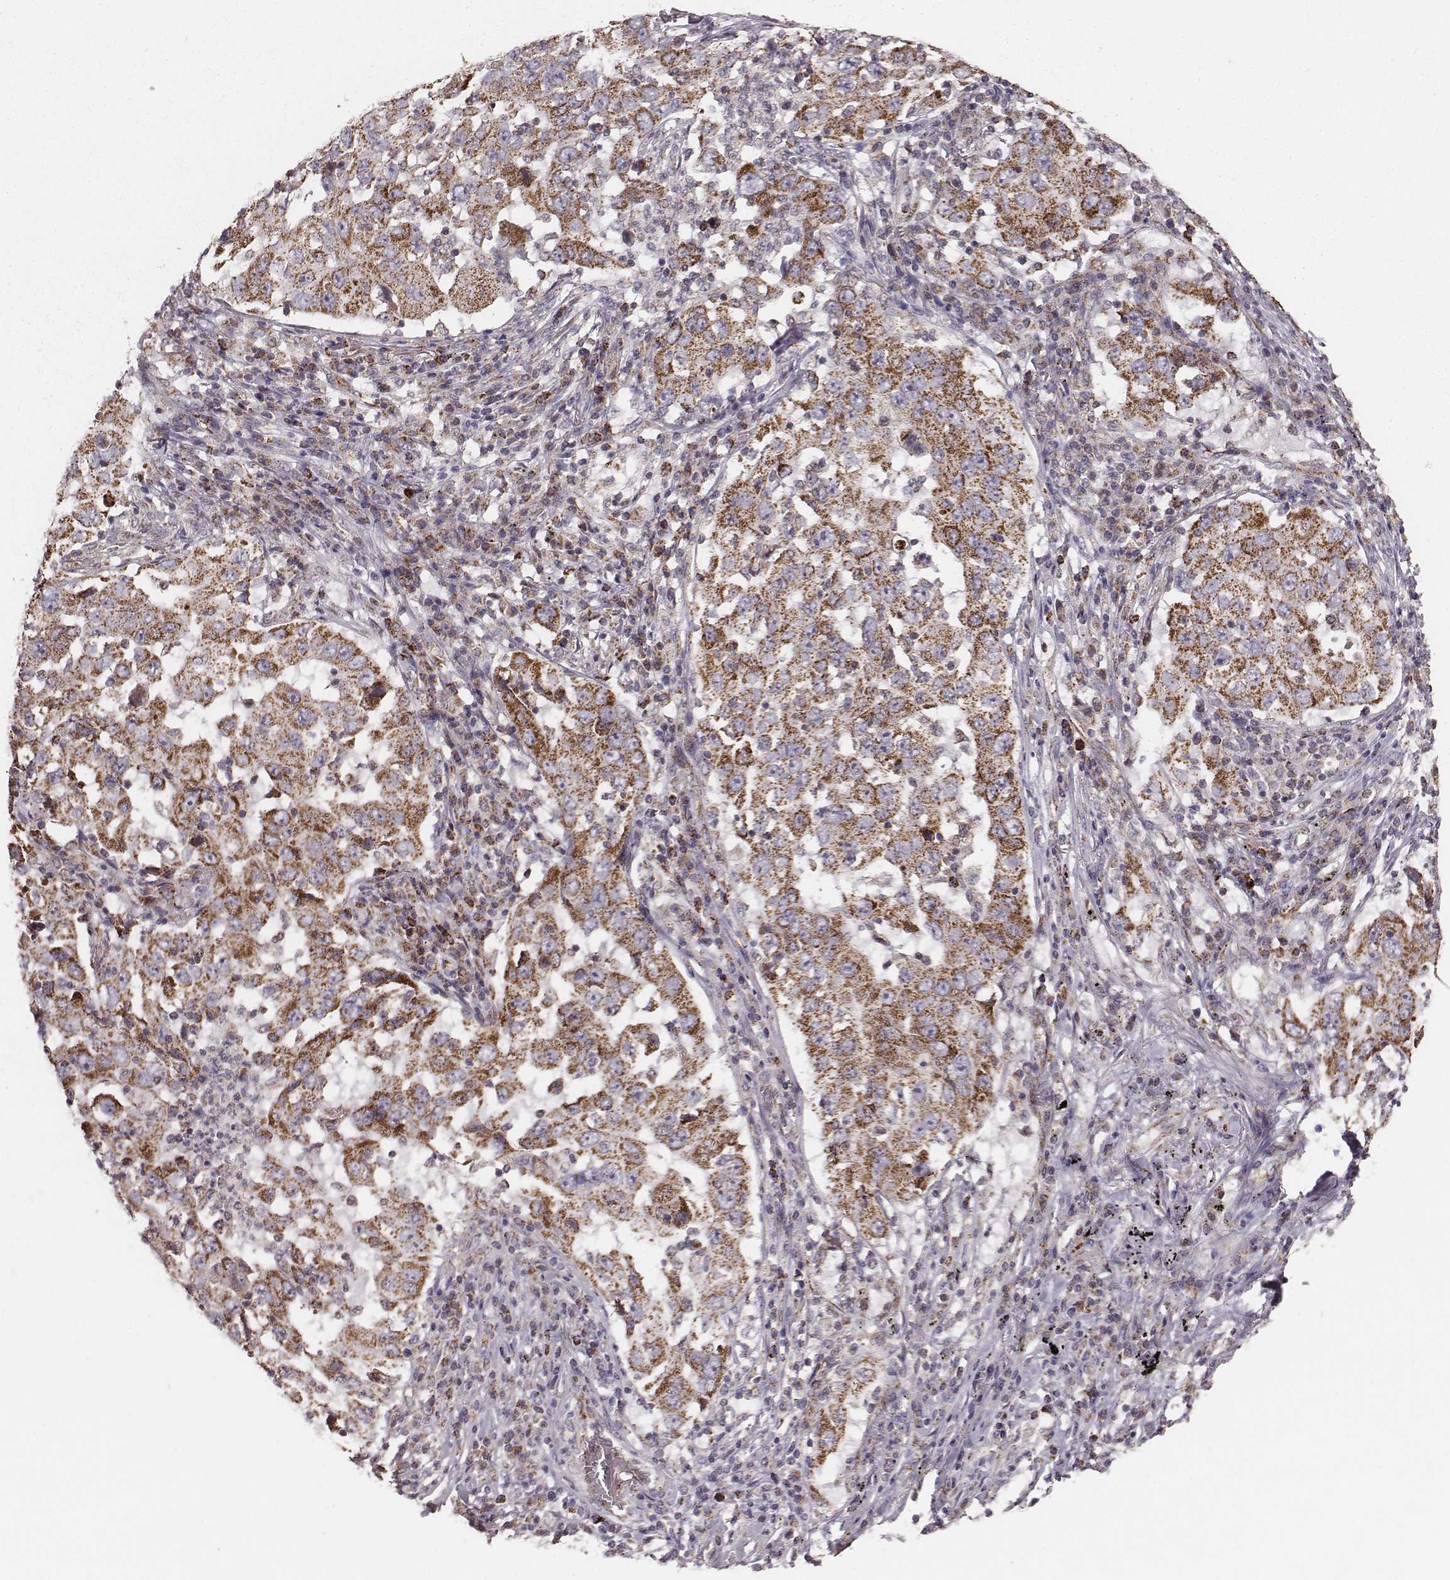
{"staining": {"intensity": "moderate", "quantity": ">75%", "location": "cytoplasmic/membranous"}, "tissue": "lung cancer", "cell_type": "Tumor cells", "image_type": "cancer", "snomed": [{"axis": "morphology", "description": "Adenocarcinoma, NOS"}, {"axis": "topography", "description": "Lung"}], "caption": "The image reveals staining of adenocarcinoma (lung), revealing moderate cytoplasmic/membranous protein staining (brown color) within tumor cells. Nuclei are stained in blue.", "gene": "TUFM", "patient": {"sex": "male", "age": 73}}